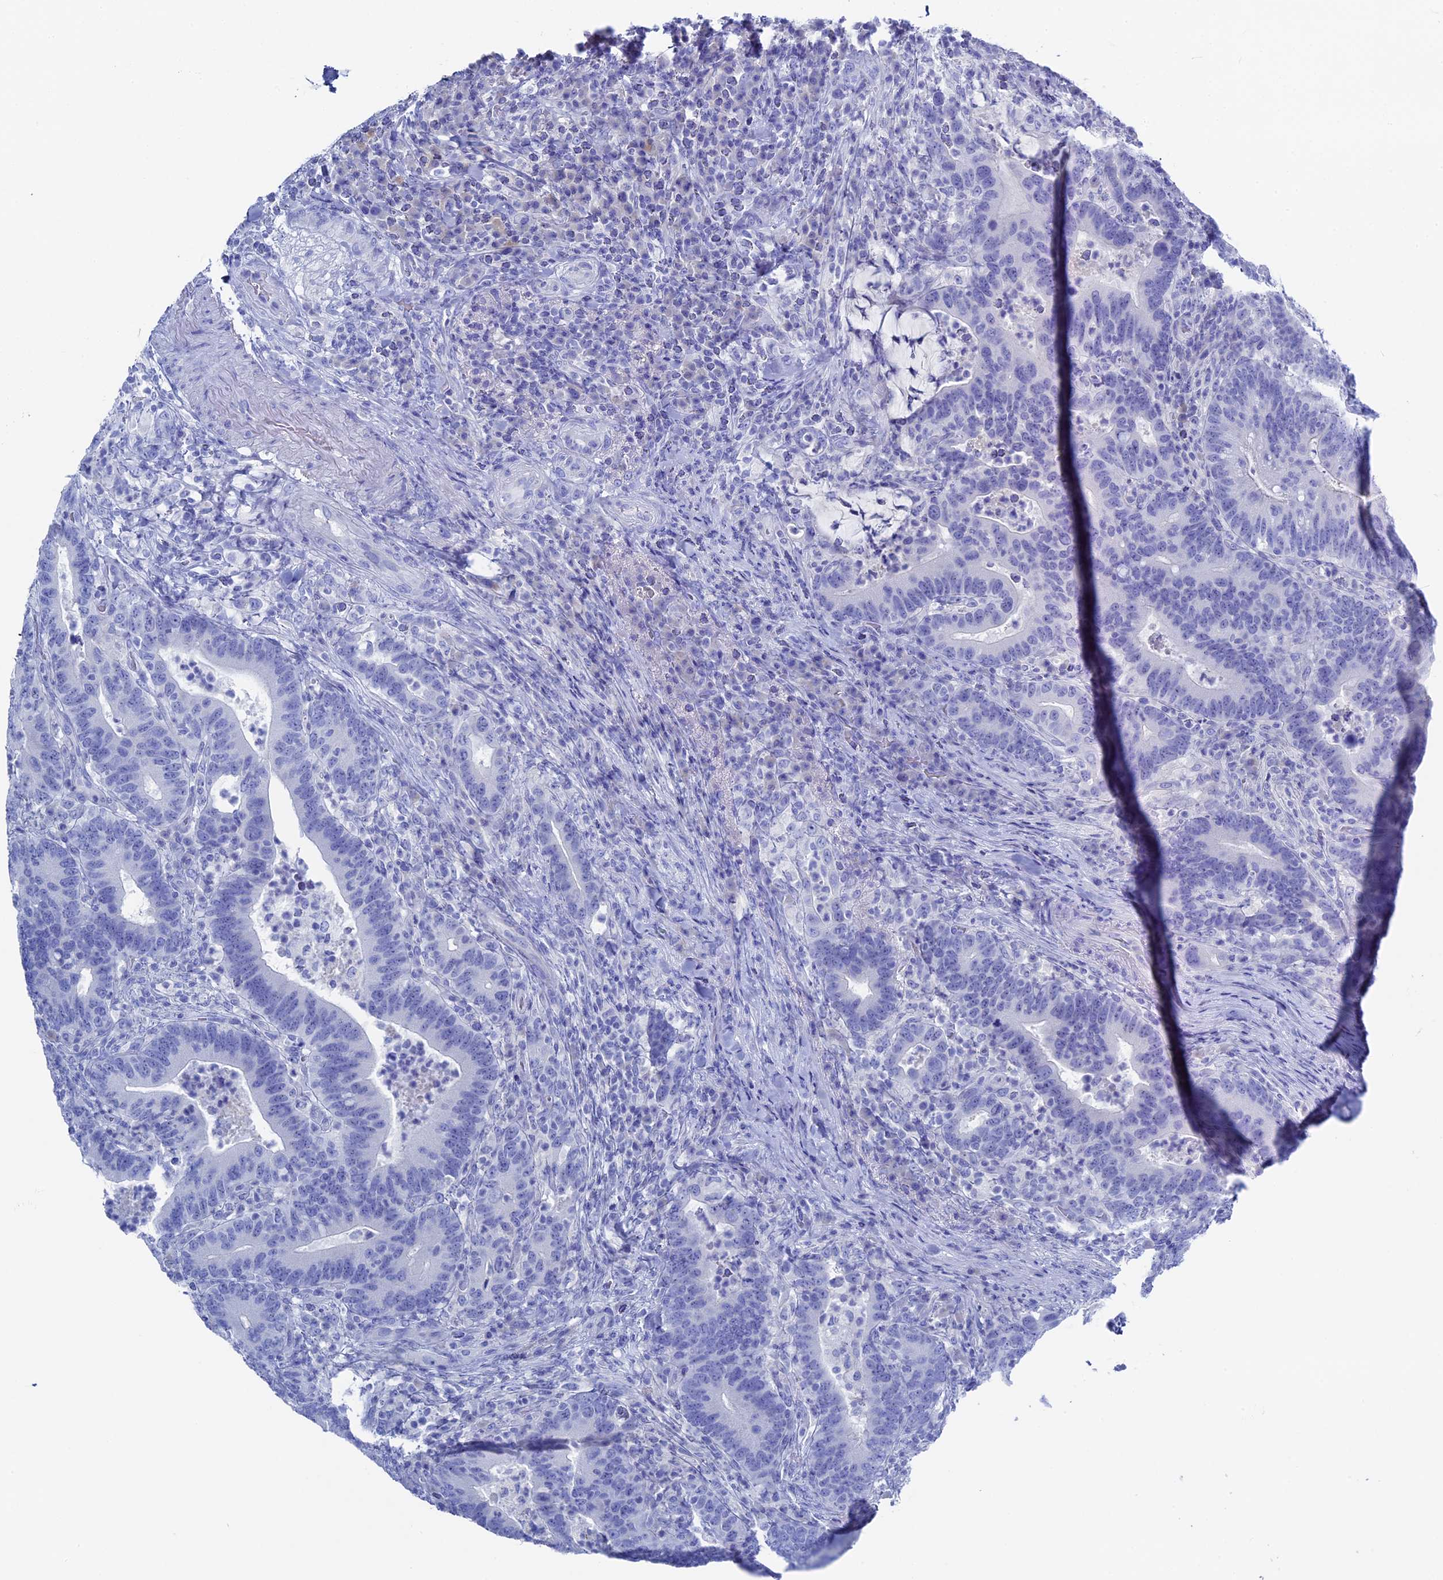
{"staining": {"intensity": "negative", "quantity": "none", "location": "none"}, "tissue": "colorectal cancer", "cell_type": "Tumor cells", "image_type": "cancer", "snomed": [{"axis": "morphology", "description": "Adenocarcinoma, NOS"}, {"axis": "topography", "description": "Colon"}], "caption": "A histopathology image of human colorectal cancer is negative for staining in tumor cells.", "gene": "UNC119", "patient": {"sex": "female", "age": 66}}